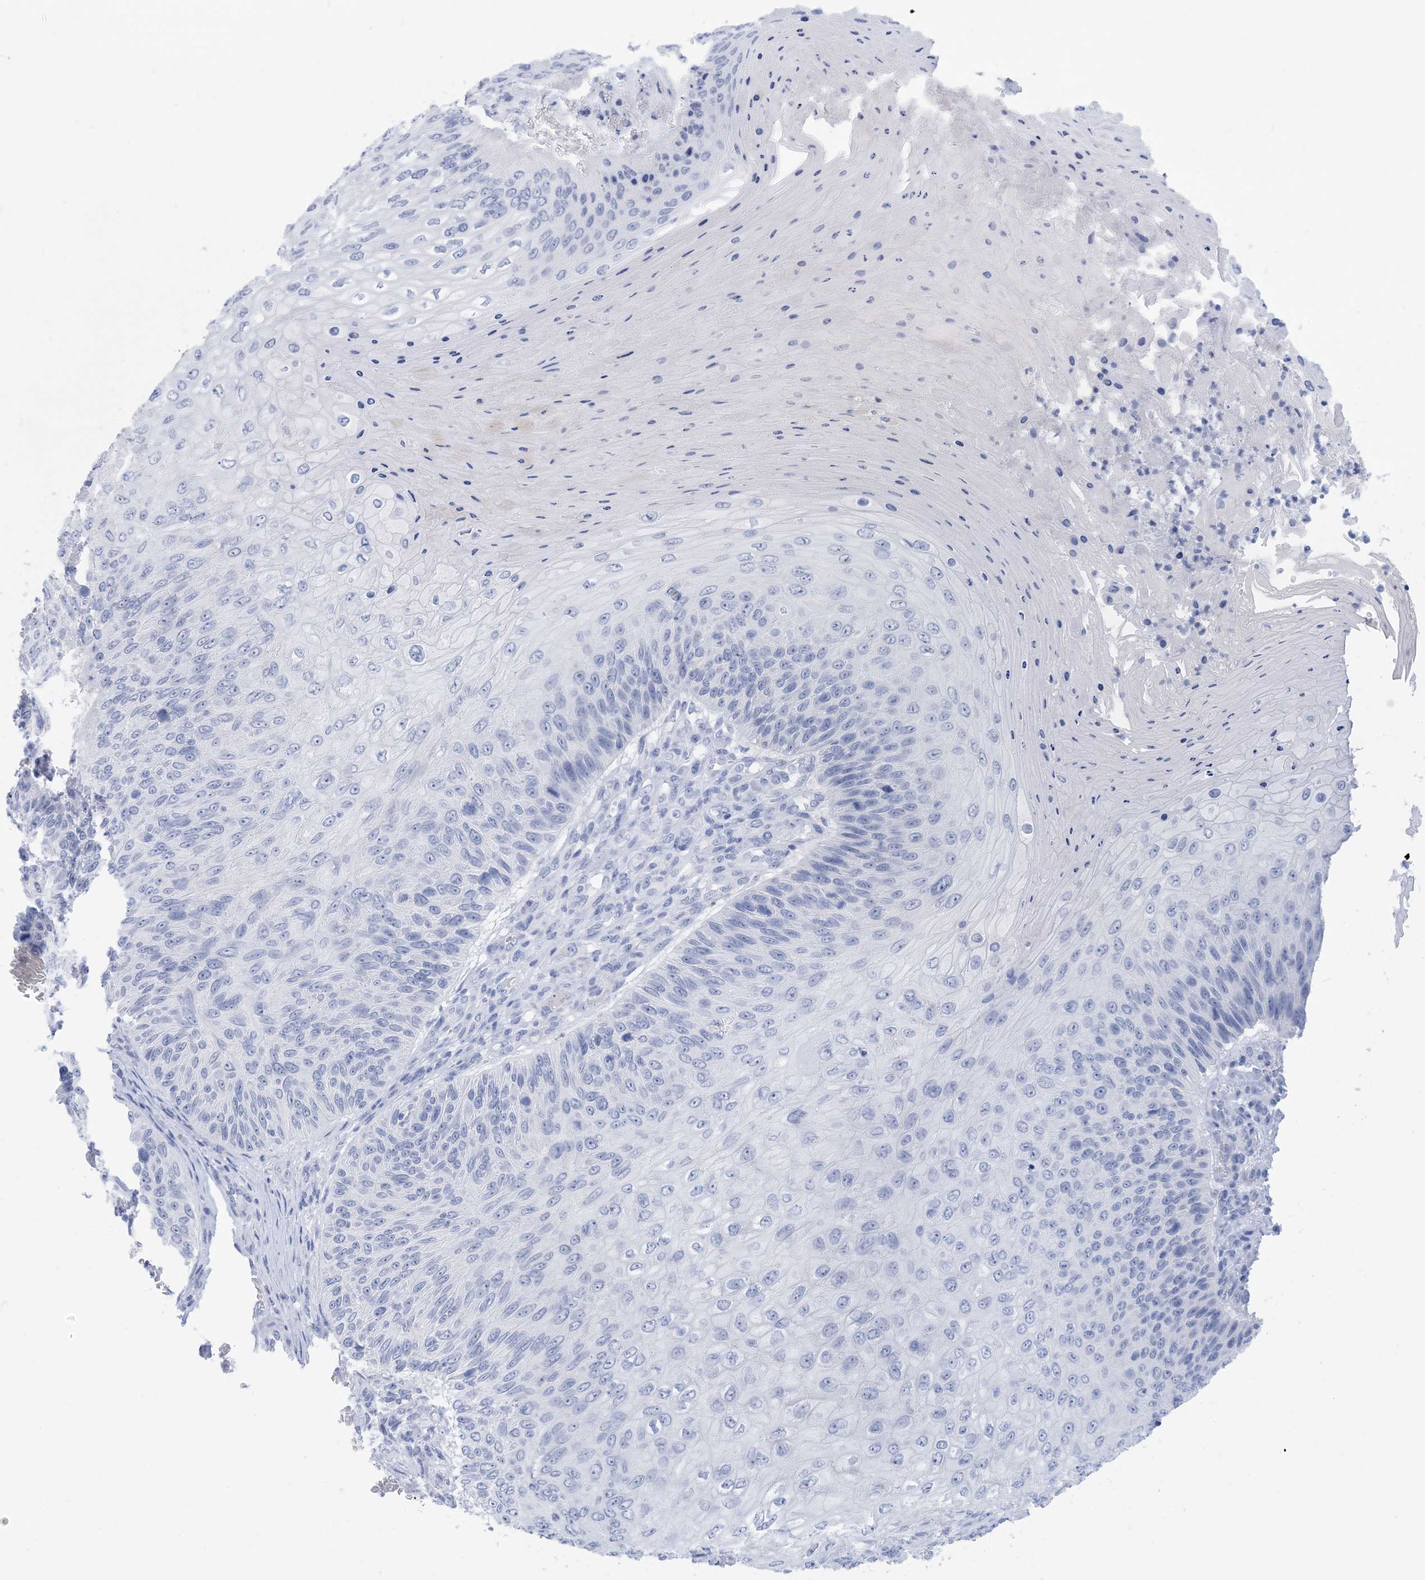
{"staining": {"intensity": "negative", "quantity": "none", "location": "none"}, "tissue": "skin cancer", "cell_type": "Tumor cells", "image_type": "cancer", "snomed": [{"axis": "morphology", "description": "Squamous cell carcinoma, NOS"}, {"axis": "topography", "description": "Skin"}], "caption": "Immunohistochemical staining of human skin cancer (squamous cell carcinoma) reveals no significant positivity in tumor cells.", "gene": "SH3YL1", "patient": {"sex": "female", "age": 88}}